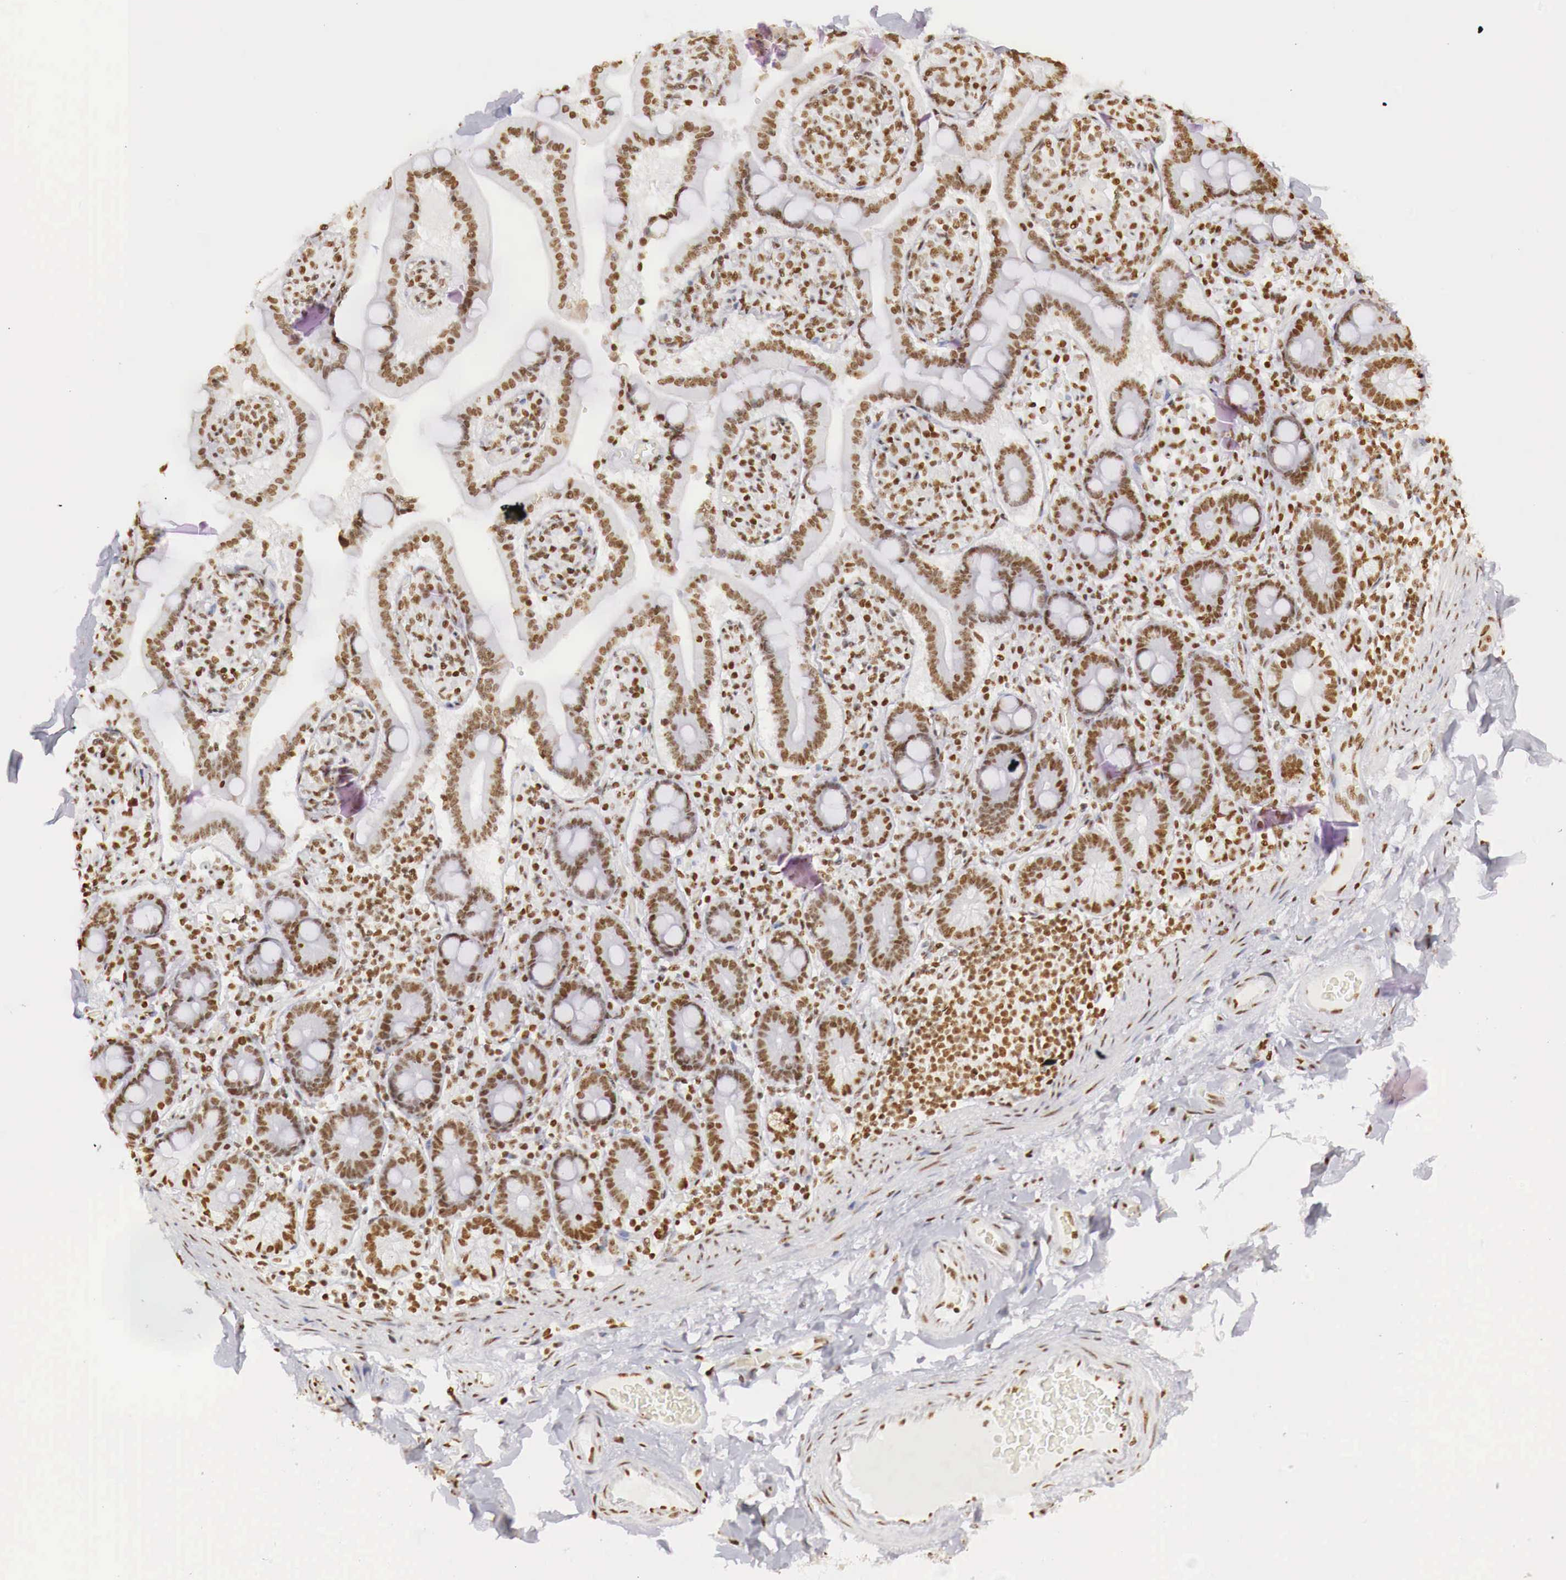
{"staining": {"intensity": "moderate", "quantity": ">75%", "location": "nuclear"}, "tissue": "adipose tissue", "cell_type": "Adipocytes", "image_type": "normal", "snomed": [{"axis": "morphology", "description": "Normal tissue, NOS"}, {"axis": "topography", "description": "Duodenum"}], "caption": "Immunohistochemistry (IHC) photomicrograph of benign human adipose tissue stained for a protein (brown), which shows medium levels of moderate nuclear staining in approximately >75% of adipocytes.", "gene": "DKC1", "patient": {"sex": "male", "age": 63}}